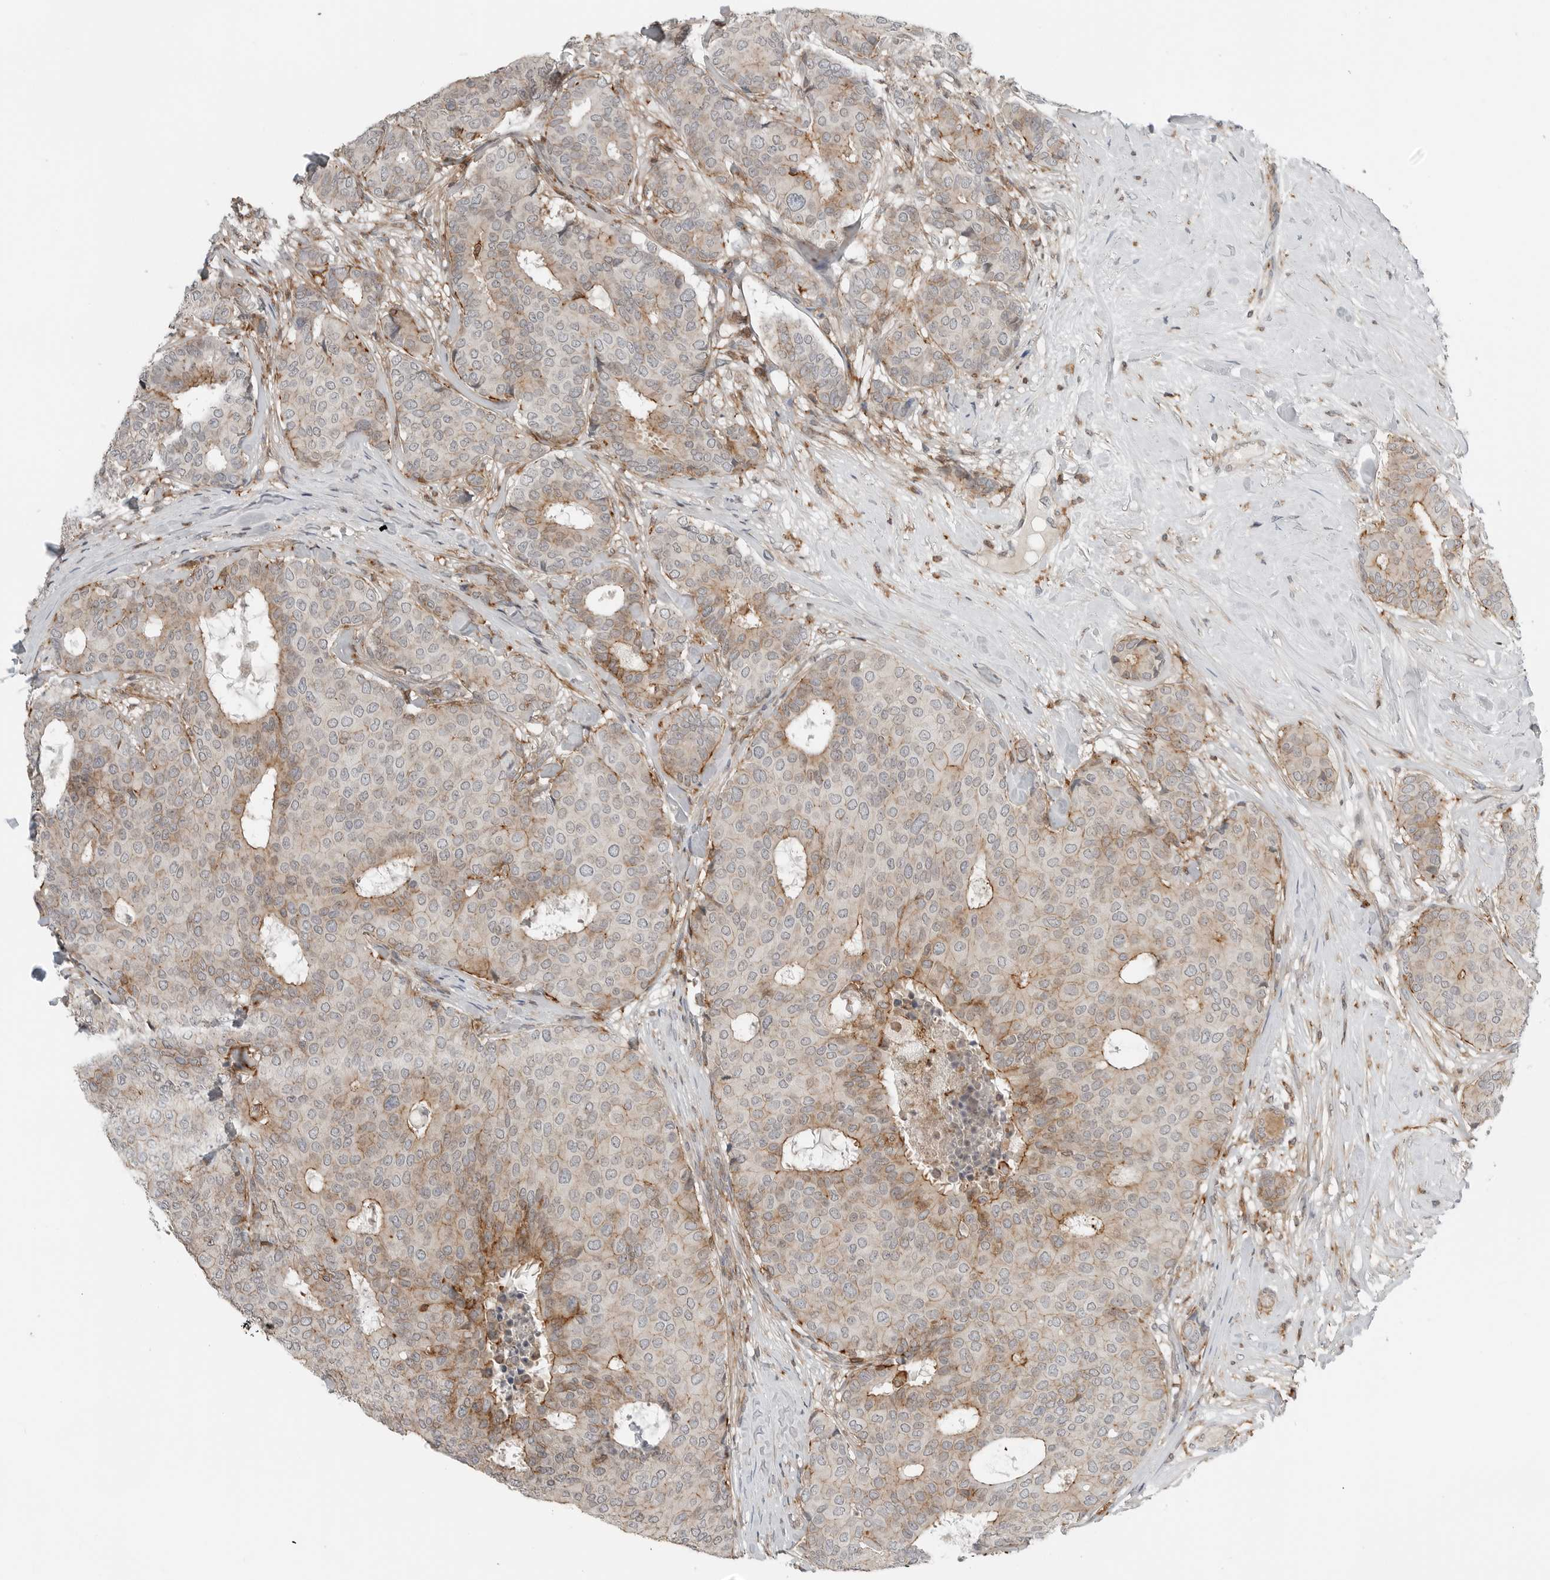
{"staining": {"intensity": "moderate", "quantity": "<25%", "location": "cytoplasmic/membranous"}, "tissue": "breast cancer", "cell_type": "Tumor cells", "image_type": "cancer", "snomed": [{"axis": "morphology", "description": "Duct carcinoma"}, {"axis": "topography", "description": "Breast"}], "caption": "A micrograph of human breast infiltrating ductal carcinoma stained for a protein reveals moderate cytoplasmic/membranous brown staining in tumor cells. Nuclei are stained in blue.", "gene": "LEFTY2", "patient": {"sex": "female", "age": 75}}